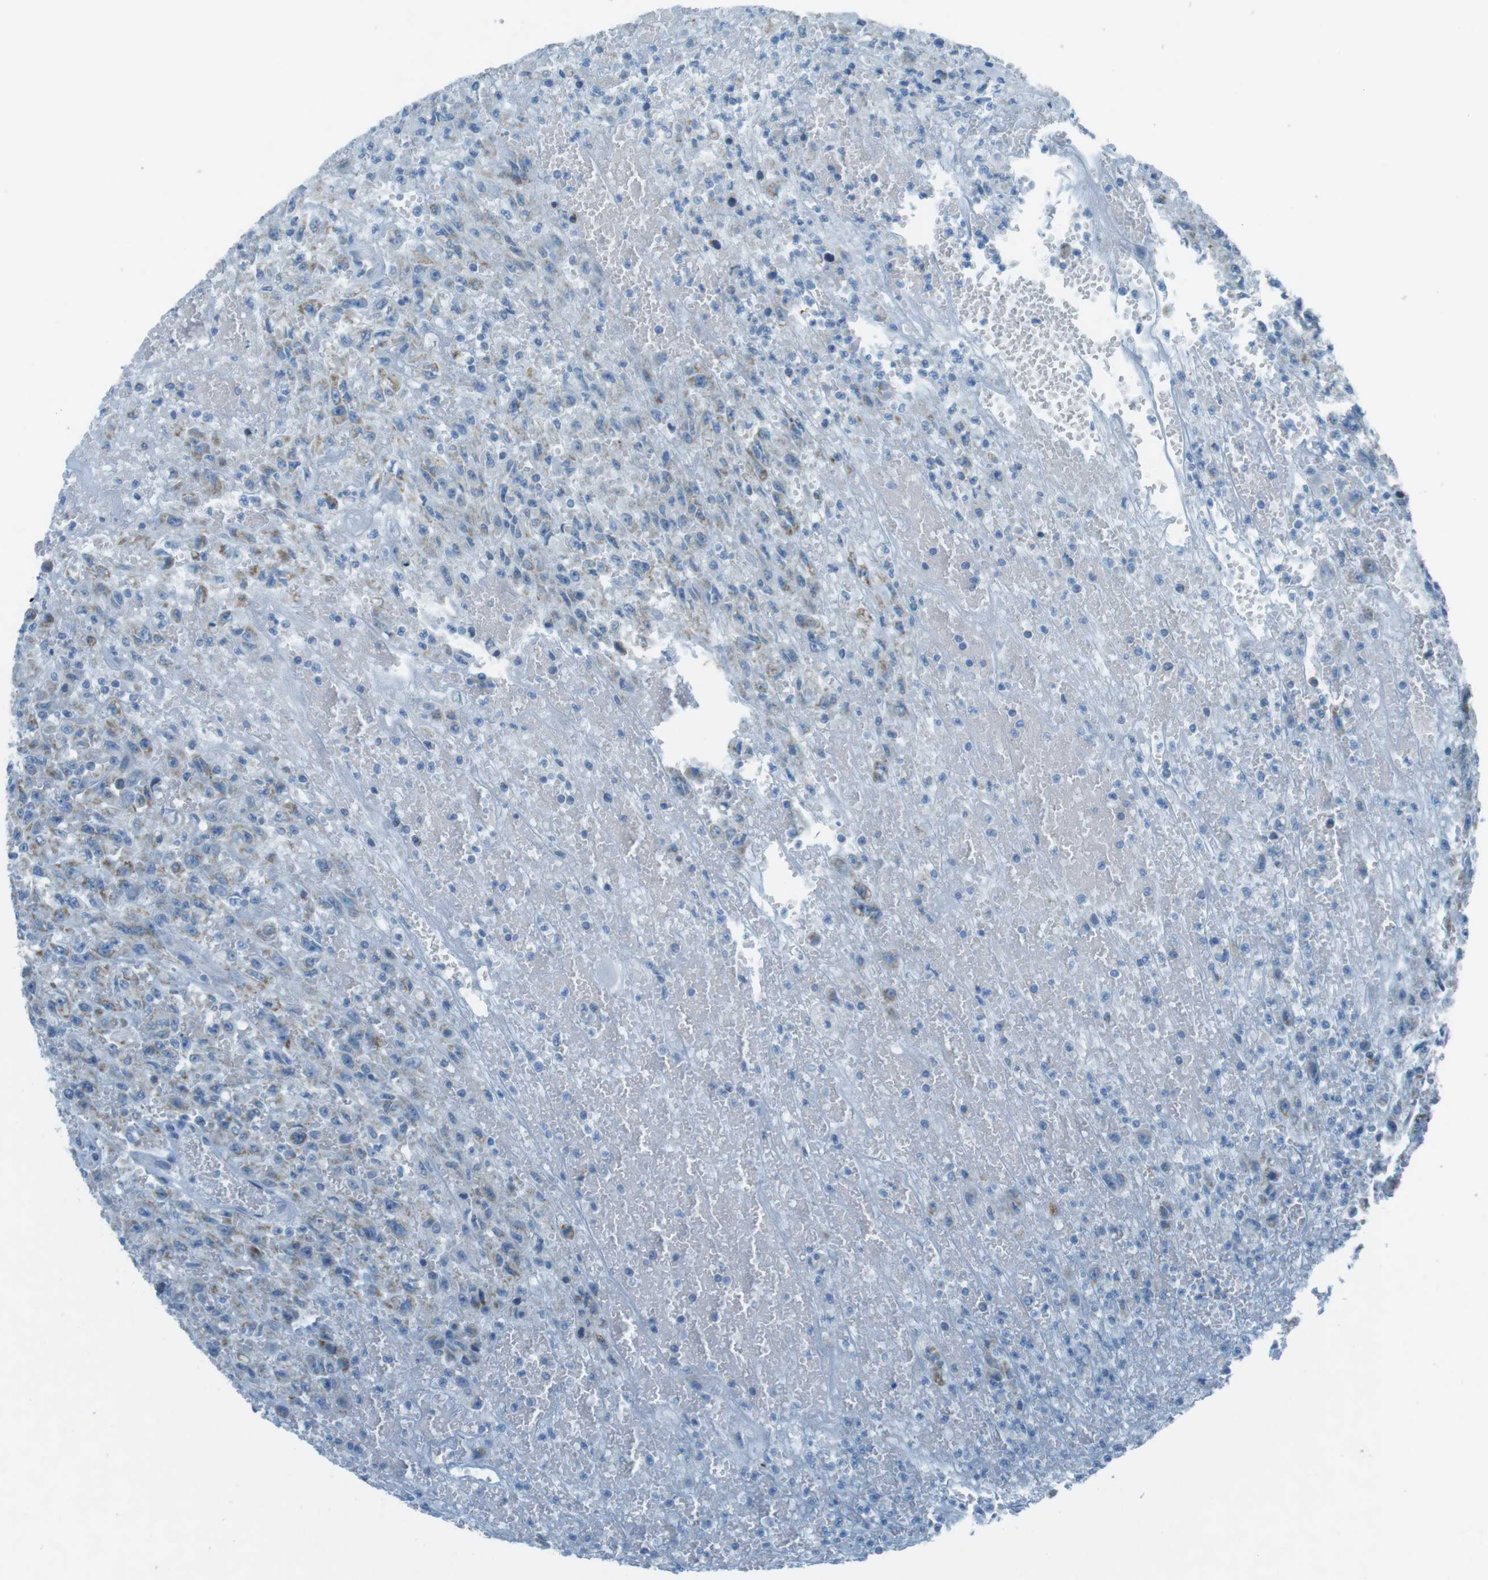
{"staining": {"intensity": "moderate", "quantity": "25%-75%", "location": "cytoplasmic/membranous"}, "tissue": "urothelial cancer", "cell_type": "Tumor cells", "image_type": "cancer", "snomed": [{"axis": "morphology", "description": "Urothelial carcinoma, High grade"}, {"axis": "topography", "description": "Urinary bladder"}], "caption": "IHC photomicrograph of neoplastic tissue: urothelial cancer stained using immunohistochemistry (IHC) demonstrates medium levels of moderate protein expression localized specifically in the cytoplasmic/membranous of tumor cells, appearing as a cytoplasmic/membranous brown color.", "gene": "DNAJA3", "patient": {"sex": "male", "age": 46}}